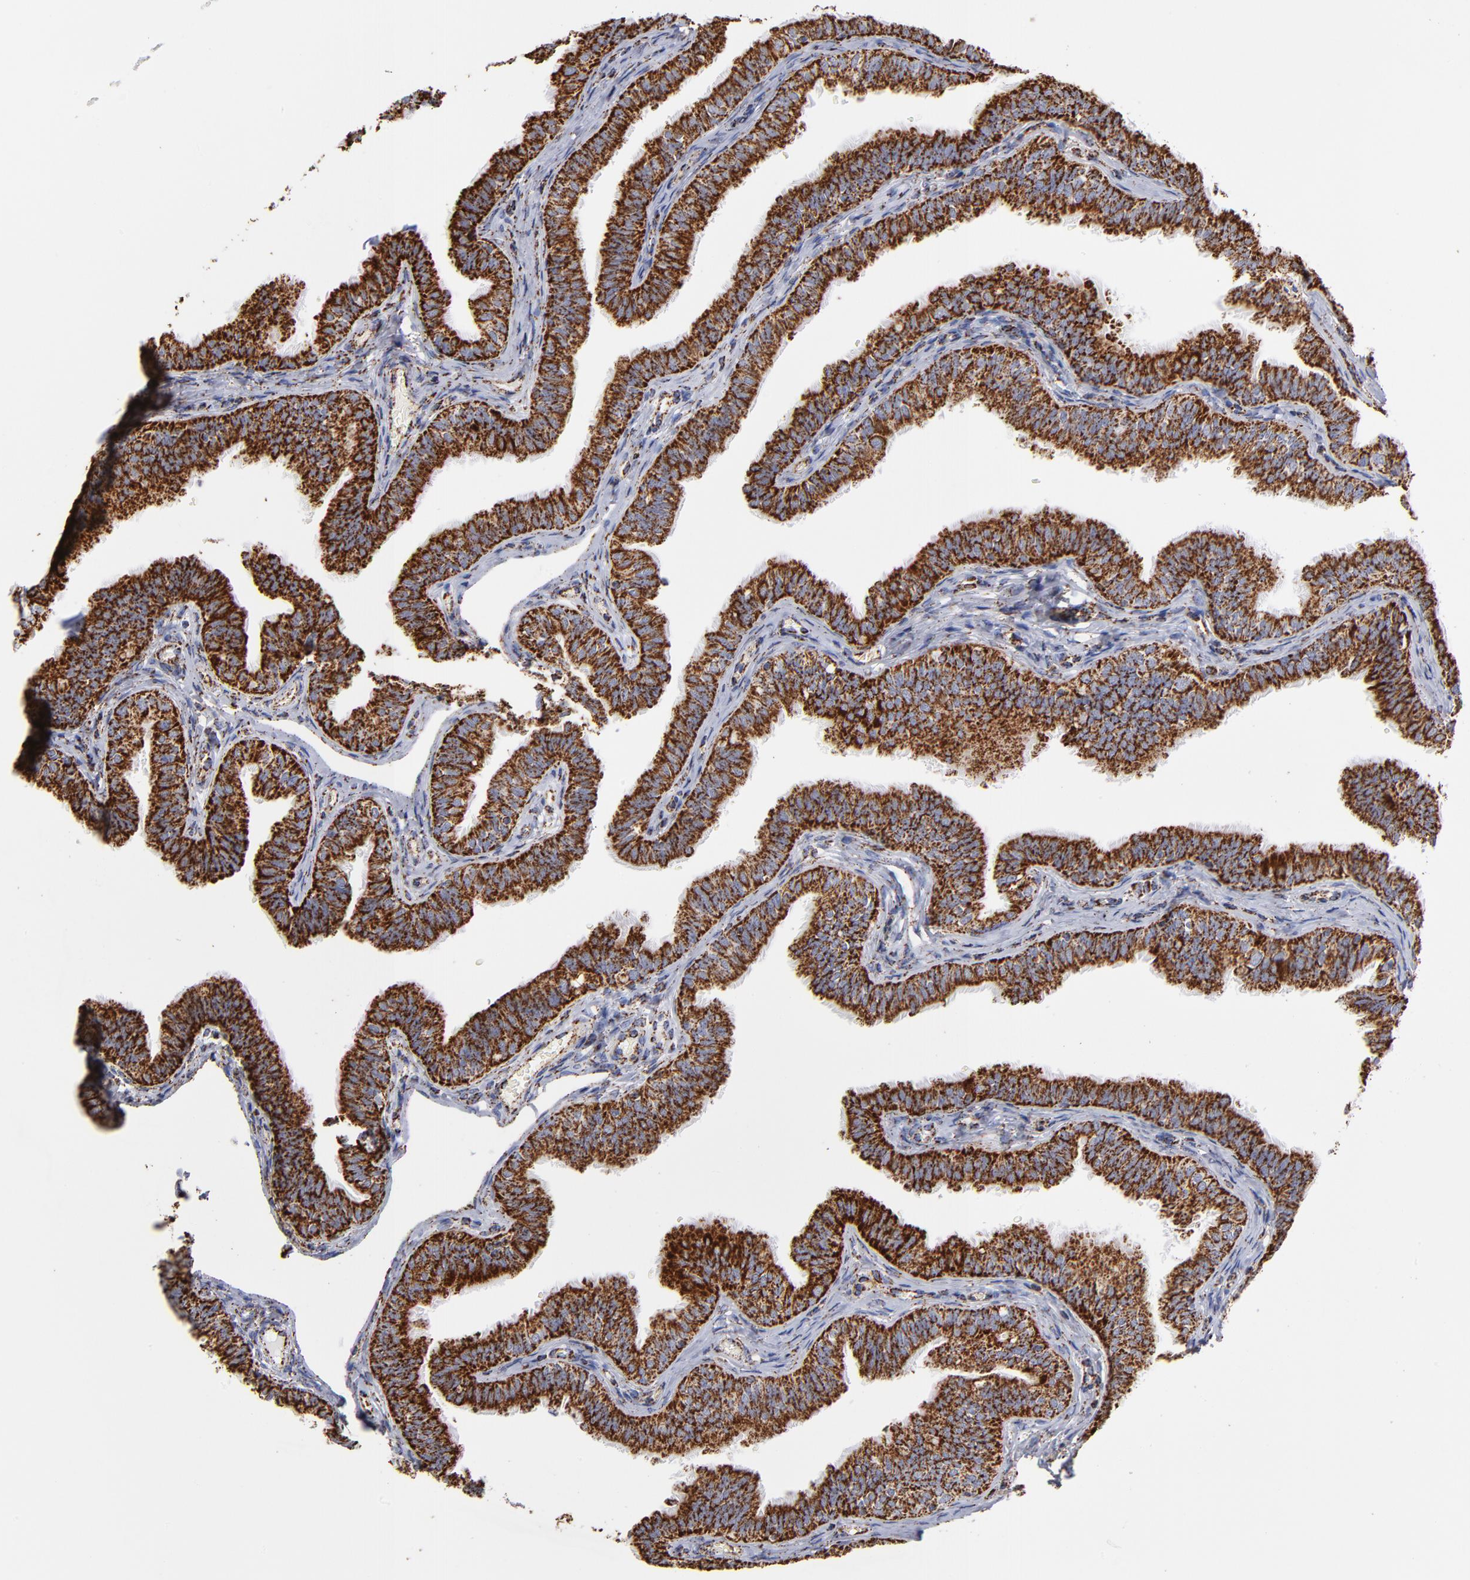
{"staining": {"intensity": "strong", "quantity": ">75%", "location": "cytoplasmic/membranous"}, "tissue": "fallopian tube", "cell_type": "Glandular cells", "image_type": "normal", "snomed": [{"axis": "morphology", "description": "Normal tissue, NOS"}, {"axis": "morphology", "description": "Dermoid, NOS"}, {"axis": "topography", "description": "Fallopian tube"}], "caption": "This image reveals IHC staining of unremarkable fallopian tube, with high strong cytoplasmic/membranous staining in about >75% of glandular cells.", "gene": "PHB1", "patient": {"sex": "female", "age": 33}}